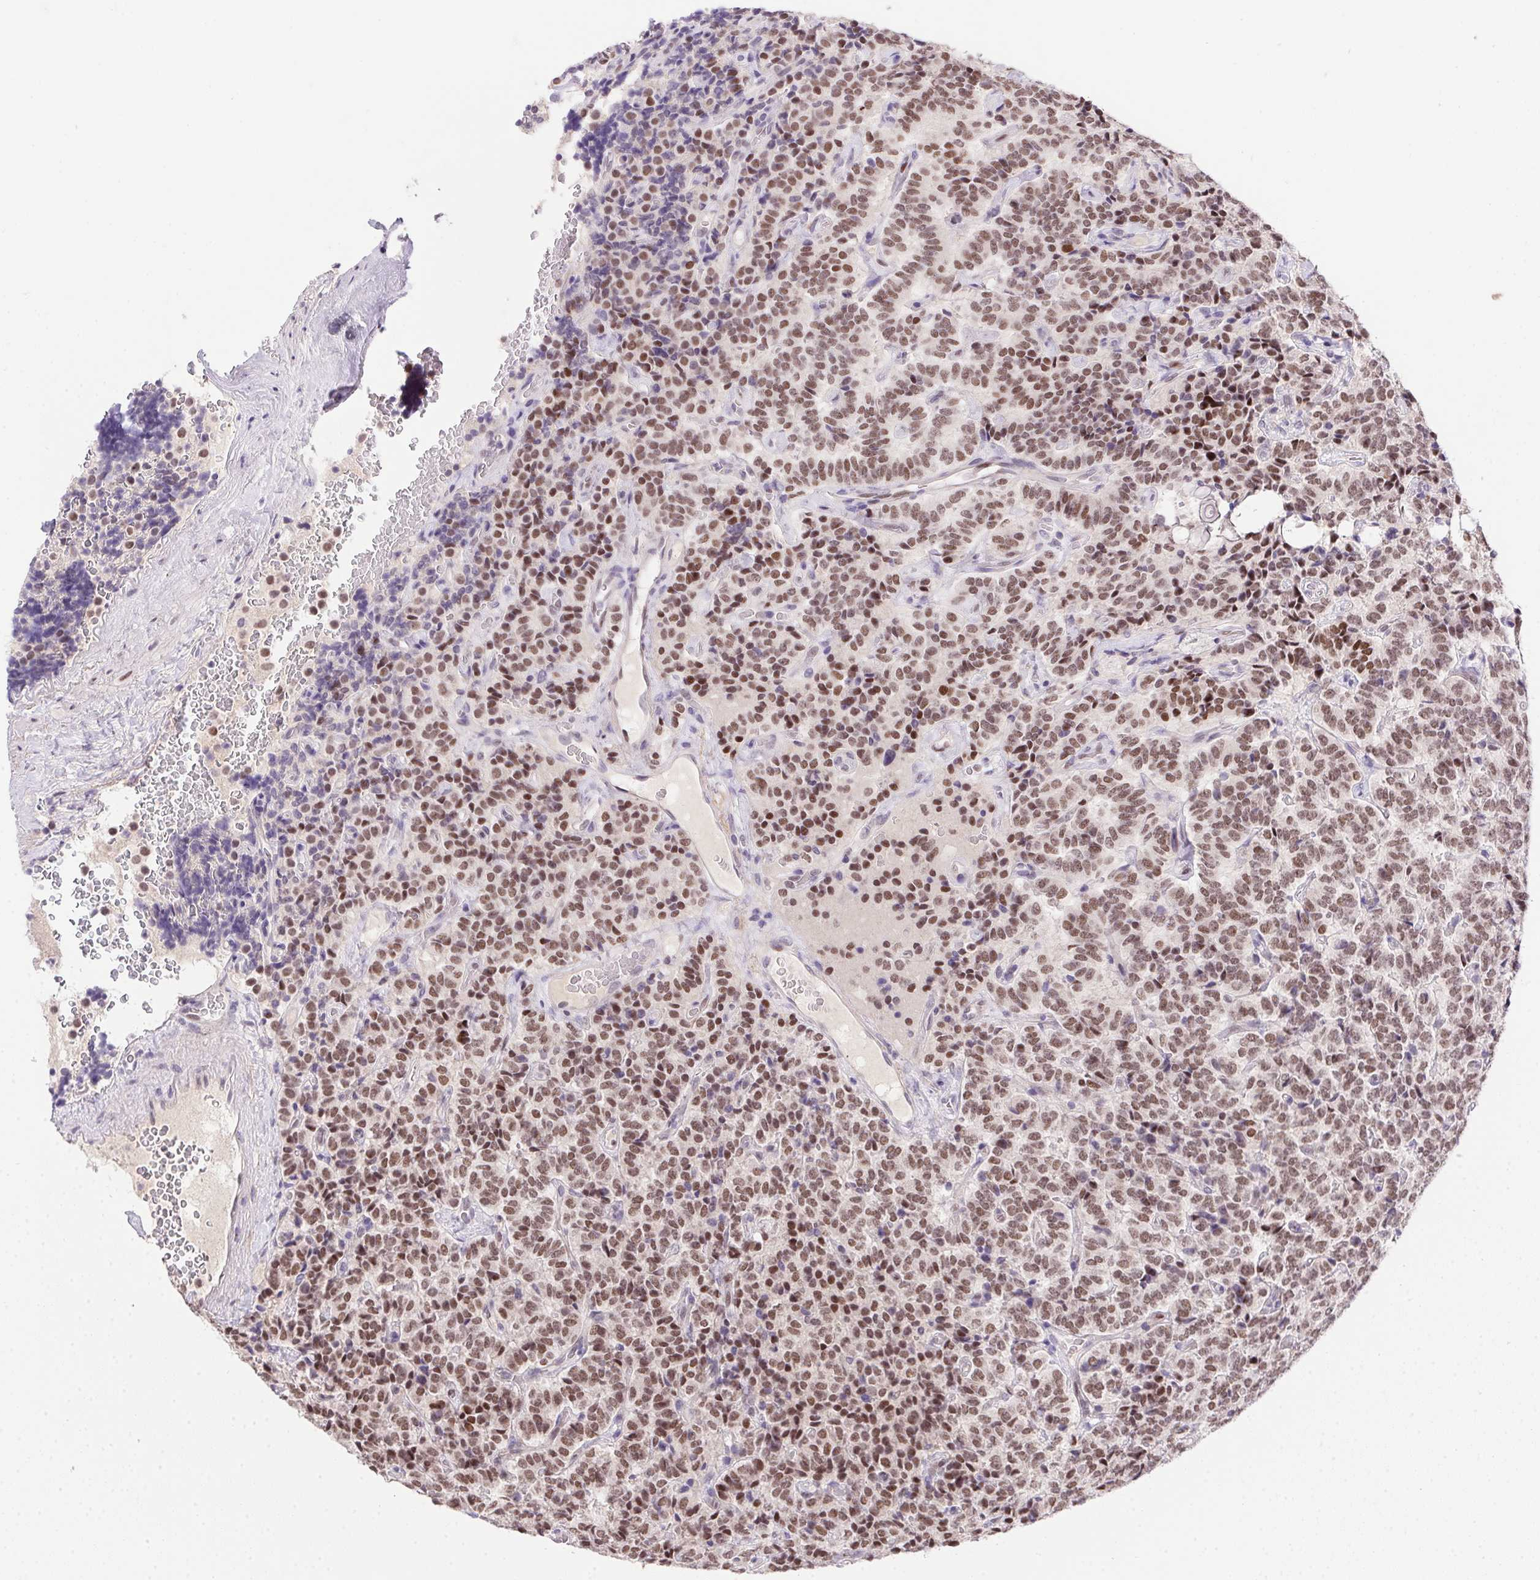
{"staining": {"intensity": "moderate", "quantity": ">75%", "location": "nuclear"}, "tissue": "carcinoid", "cell_type": "Tumor cells", "image_type": "cancer", "snomed": [{"axis": "morphology", "description": "Carcinoid, malignant, NOS"}, {"axis": "topography", "description": "Pancreas"}], "caption": "The immunohistochemical stain highlights moderate nuclear expression in tumor cells of carcinoid (malignant) tissue.", "gene": "SP9", "patient": {"sex": "male", "age": 36}}